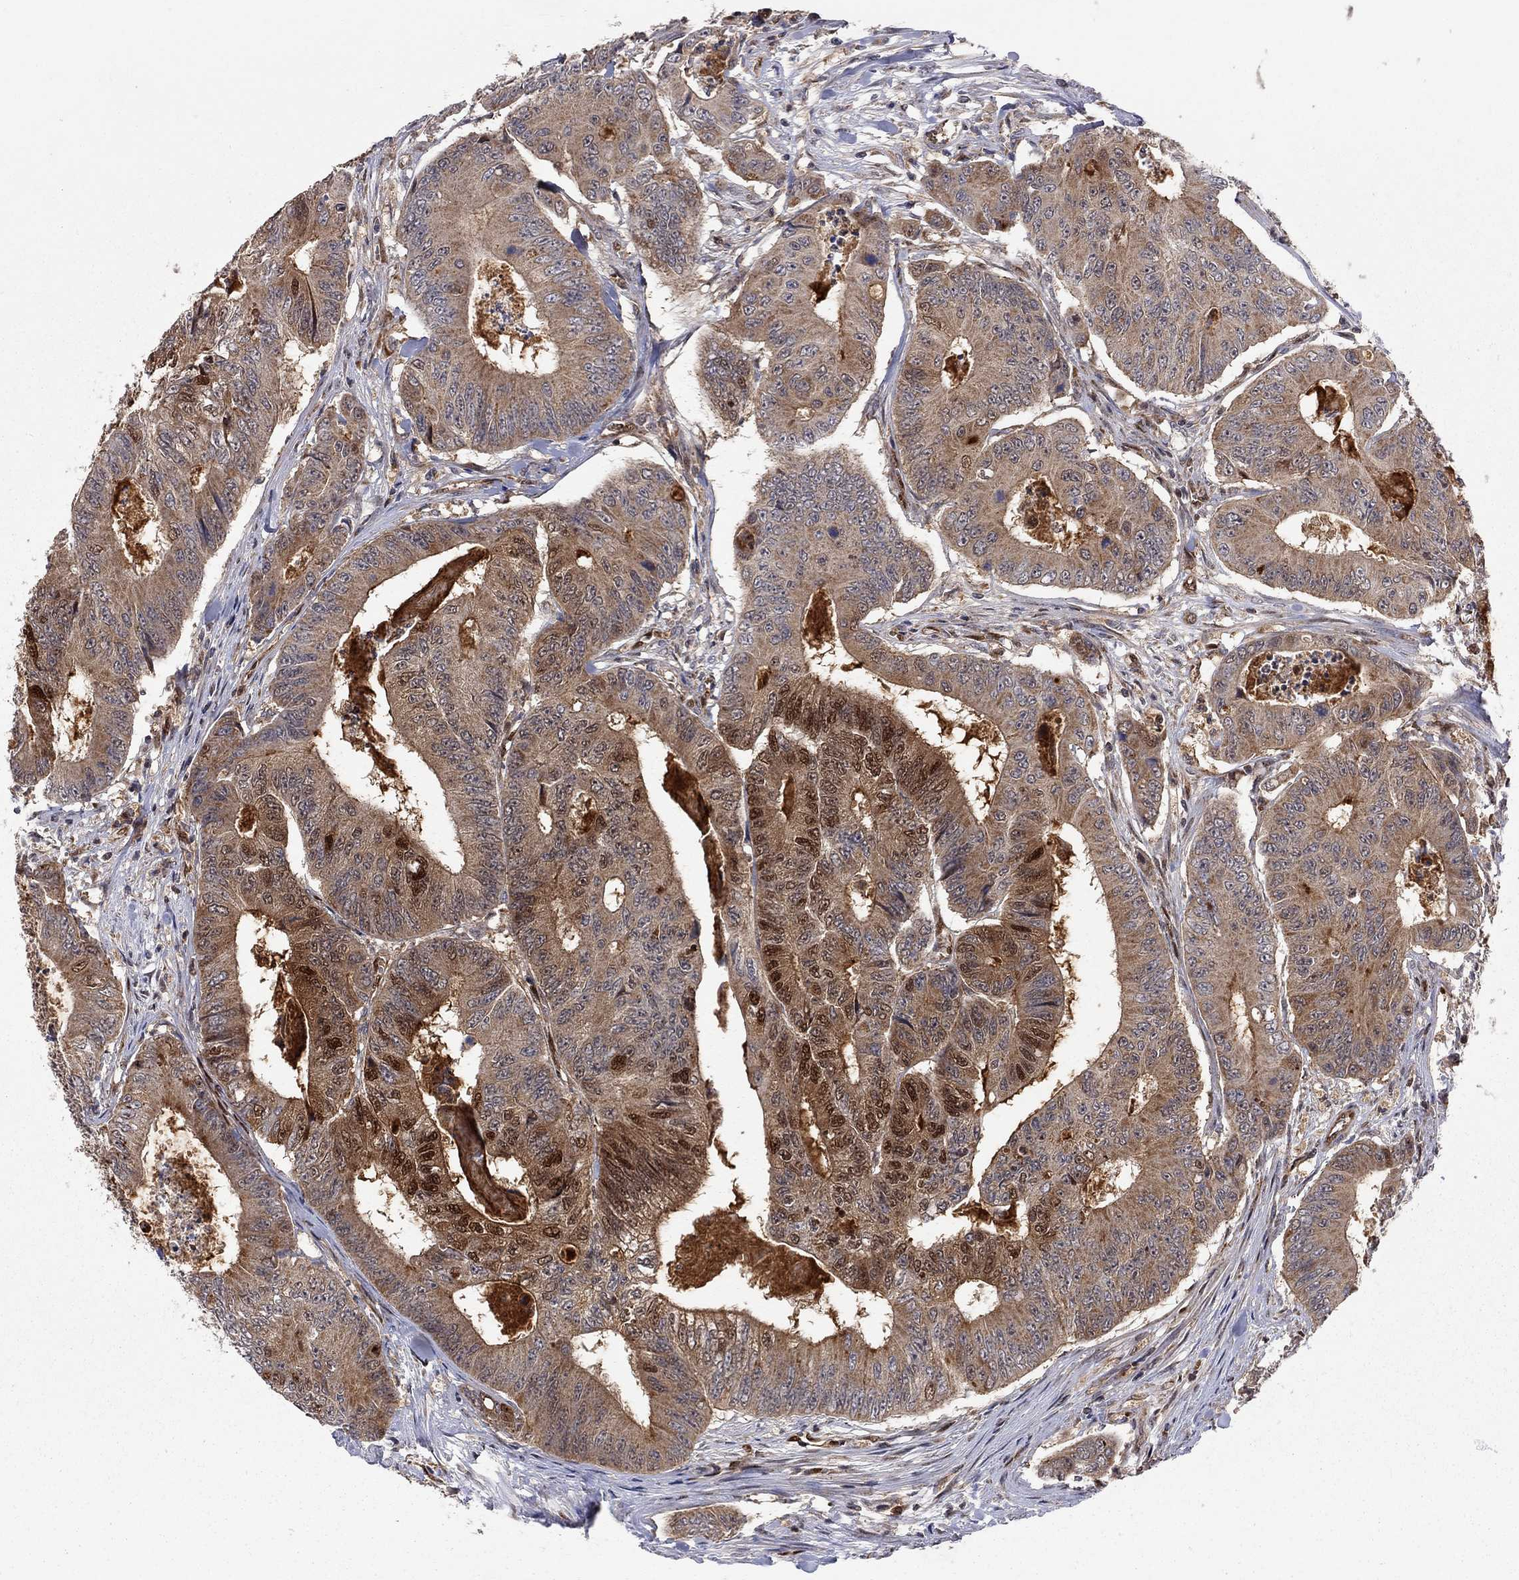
{"staining": {"intensity": "strong", "quantity": "<25%", "location": "cytoplasmic/membranous,nuclear"}, "tissue": "colorectal cancer", "cell_type": "Tumor cells", "image_type": "cancer", "snomed": [{"axis": "morphology", "description": "Adenocarcinoma, NOS"}, {"axis": "topography", "description": "Colon"}], "caption": "DAB (3,3'-diaminobenzidine) immunohistochemical staining of human colorectal cancer demonstrates strong cytoplasmic/membranous and nuclear protein staining in about <25% of tumor cells.", "gene": "ELOB", "patient": {"sex": "female", "age": 48}}